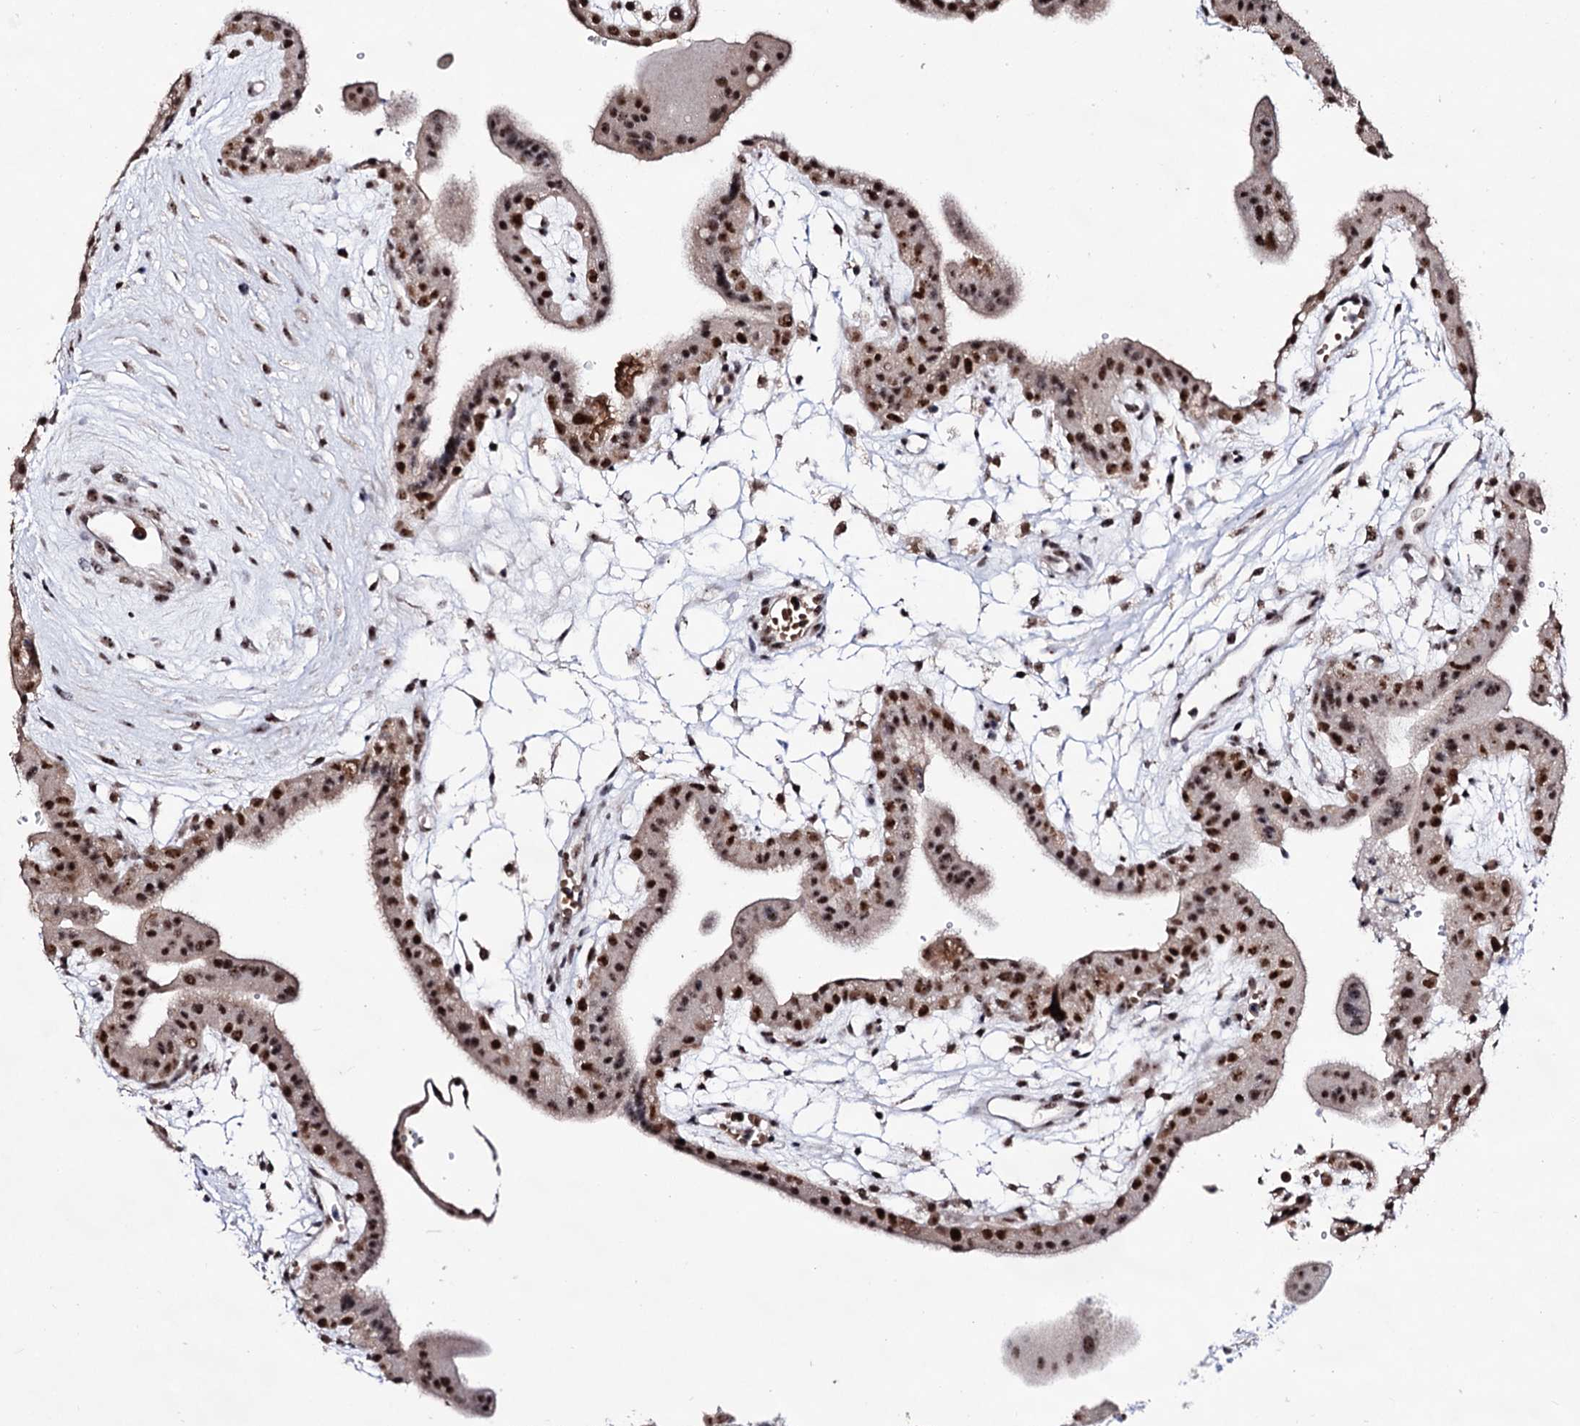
{"staining": {"intensity": "moderate", "quantity": ">75%", "location": "cytoplasmic/membranous,nuclear"}, "tissue": "placenta", "cell_type": "Decidual cells", "image_type": "normal", "snomed": [{"axis": "morphology", "description": "Normal tissue, NOS"}, {"axis": "topography", "description": "Placenta"}], "caption": "Approximately >75% of decidual cells in unremarkable placenta reveal moderate cytoplasmic/membranous,nuclear protein staining as visualized by brown immunohistochemical staining.", "gene": "EXOSC10", "patient": {"sex": "female", "age": 18}}